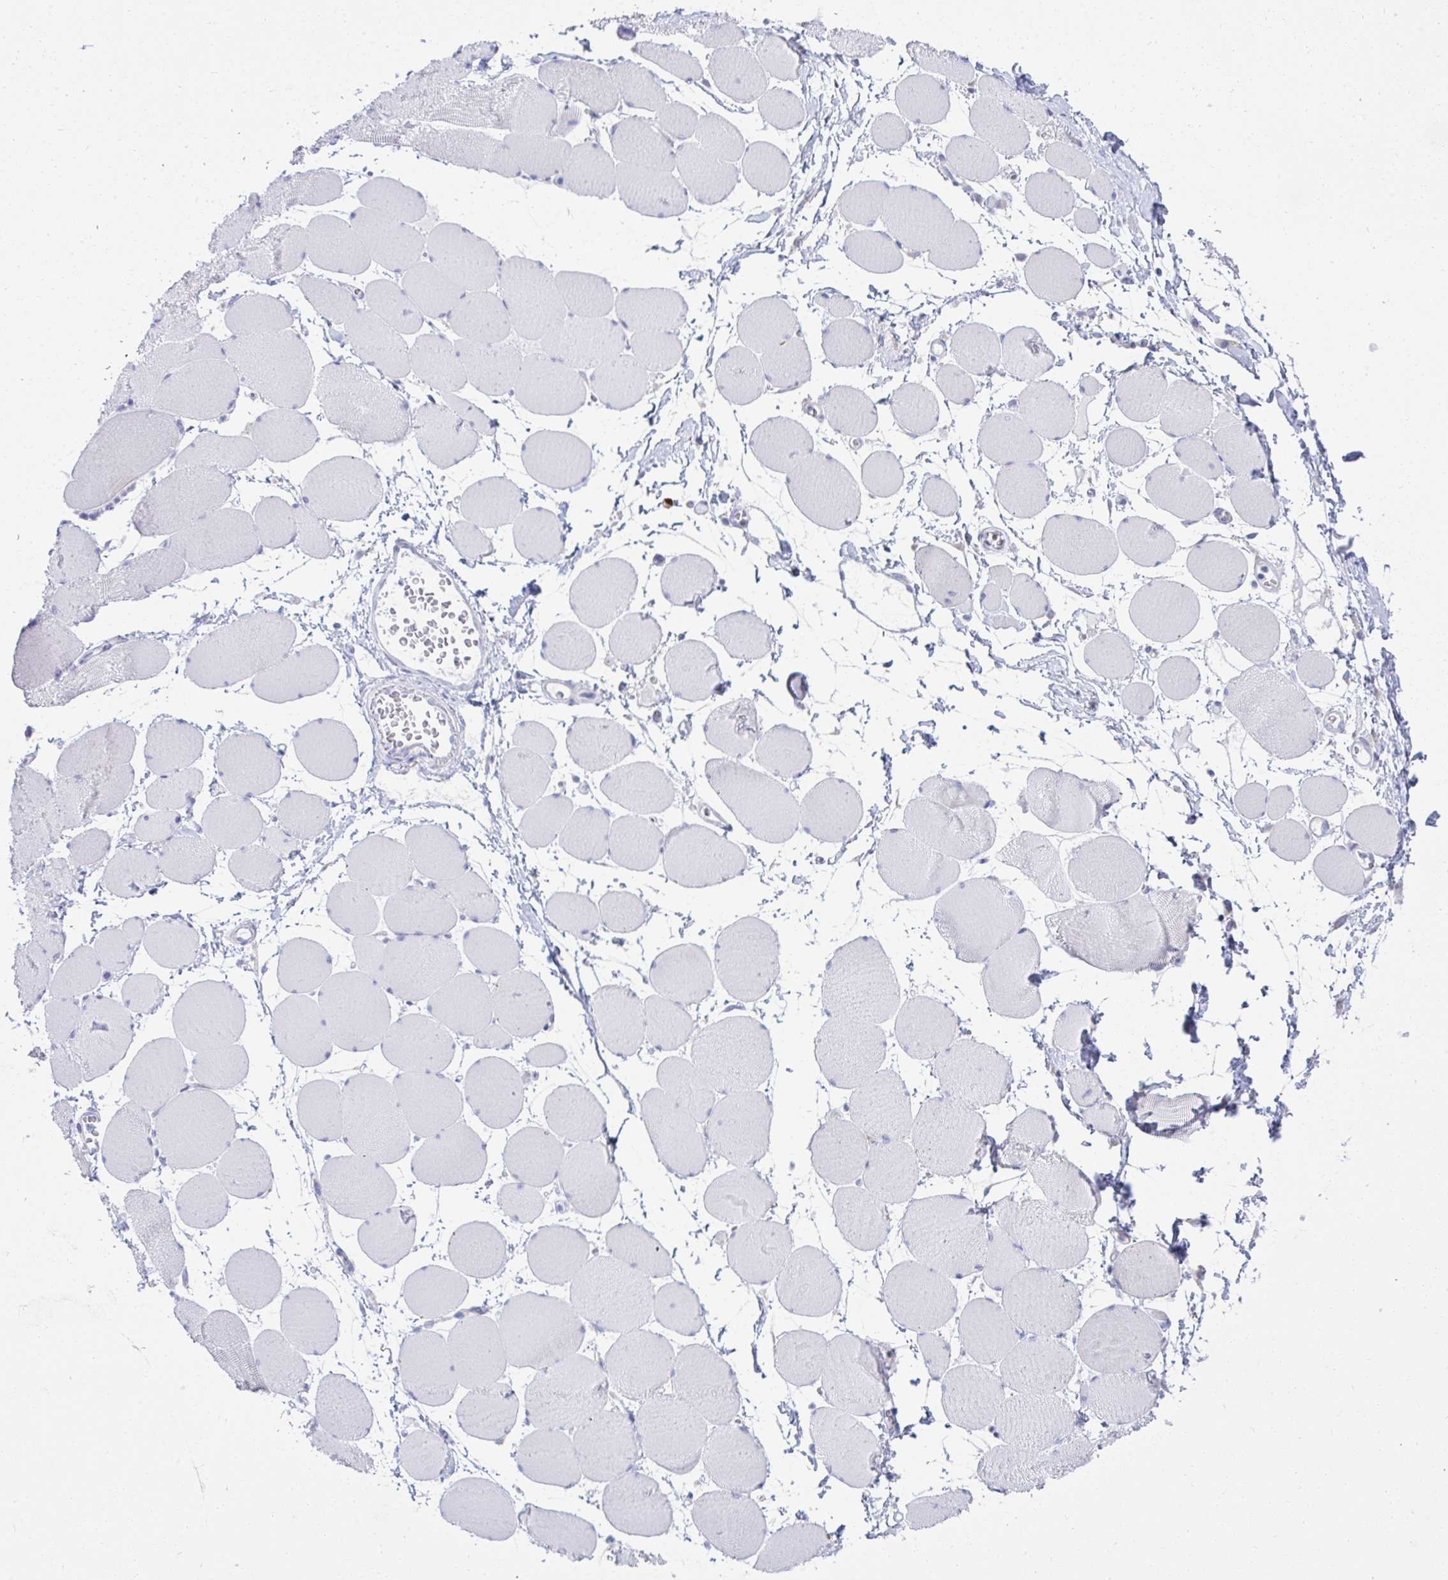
{"staining": {"intensity": "negative", "quantity": "none", "location": "none"}, "tissue": "skeletal muscle", "cell_type": "Myocytes", "image_type": "normal", "snomed": [{"axis": "morphology", "description": "Normal tissue, NOS"}, {"axis": "topography", "description": "Skeletal muscle"}], "caption": "A high-resolution photomicrograph shows IHC staining of benign skeletal muscle, which demonstrates no significant positivity in myocytes.", "gene": "FASLG", "patient": {"sex": "female", "age": 75}}